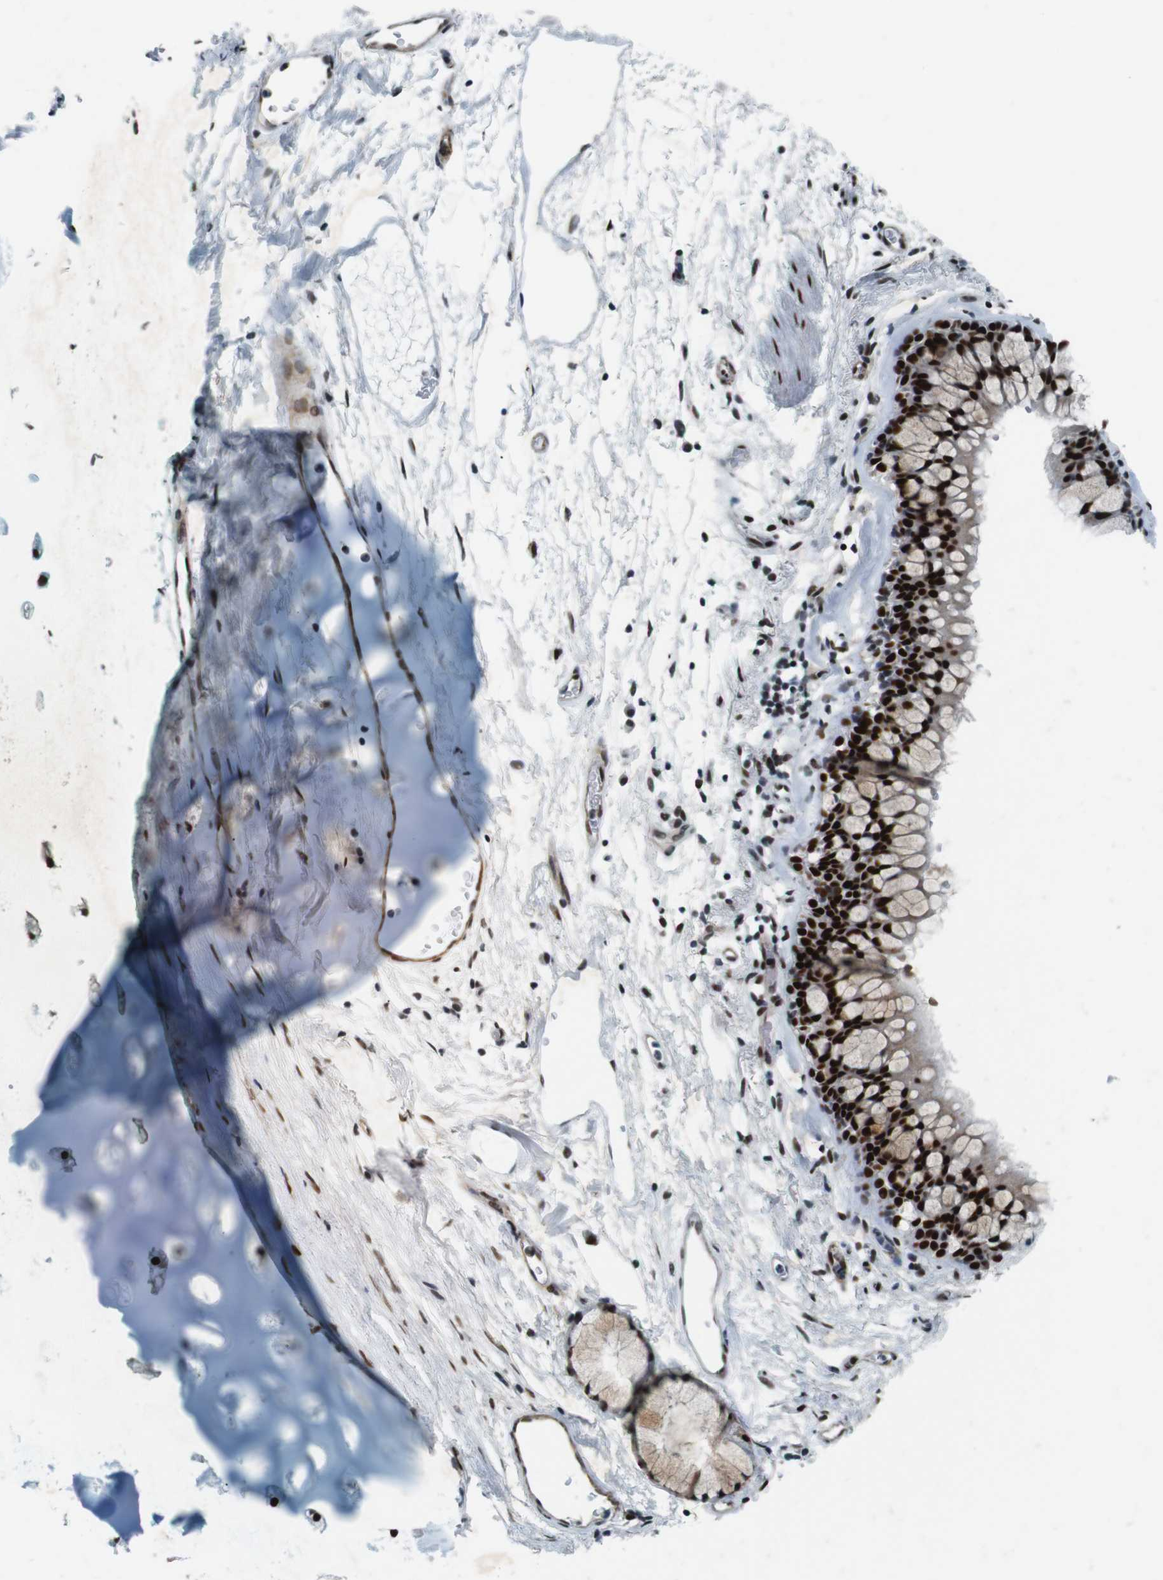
{"staining": {"intensity": "strong", "quantity": ">75%", "location": "nuclear"}, "tissue": "bronchus", "cell_type": "Respiratory epithelial cells", "image_type": "normal", "snomed": [{"axis": "morphology", "description": "Normal tissue, NOS"}, {"axis": "topography", "description": "Cartilage tissue"}, {"axis": "topography", "description": "Bronchus"}], "caption": "Unremarkable bronchus demonstrates strong nuclear expression in about >75% of respiratory epithelial cells.", "gene": "HEXIM1", "patient": {"sex": "female", "age": 53}}